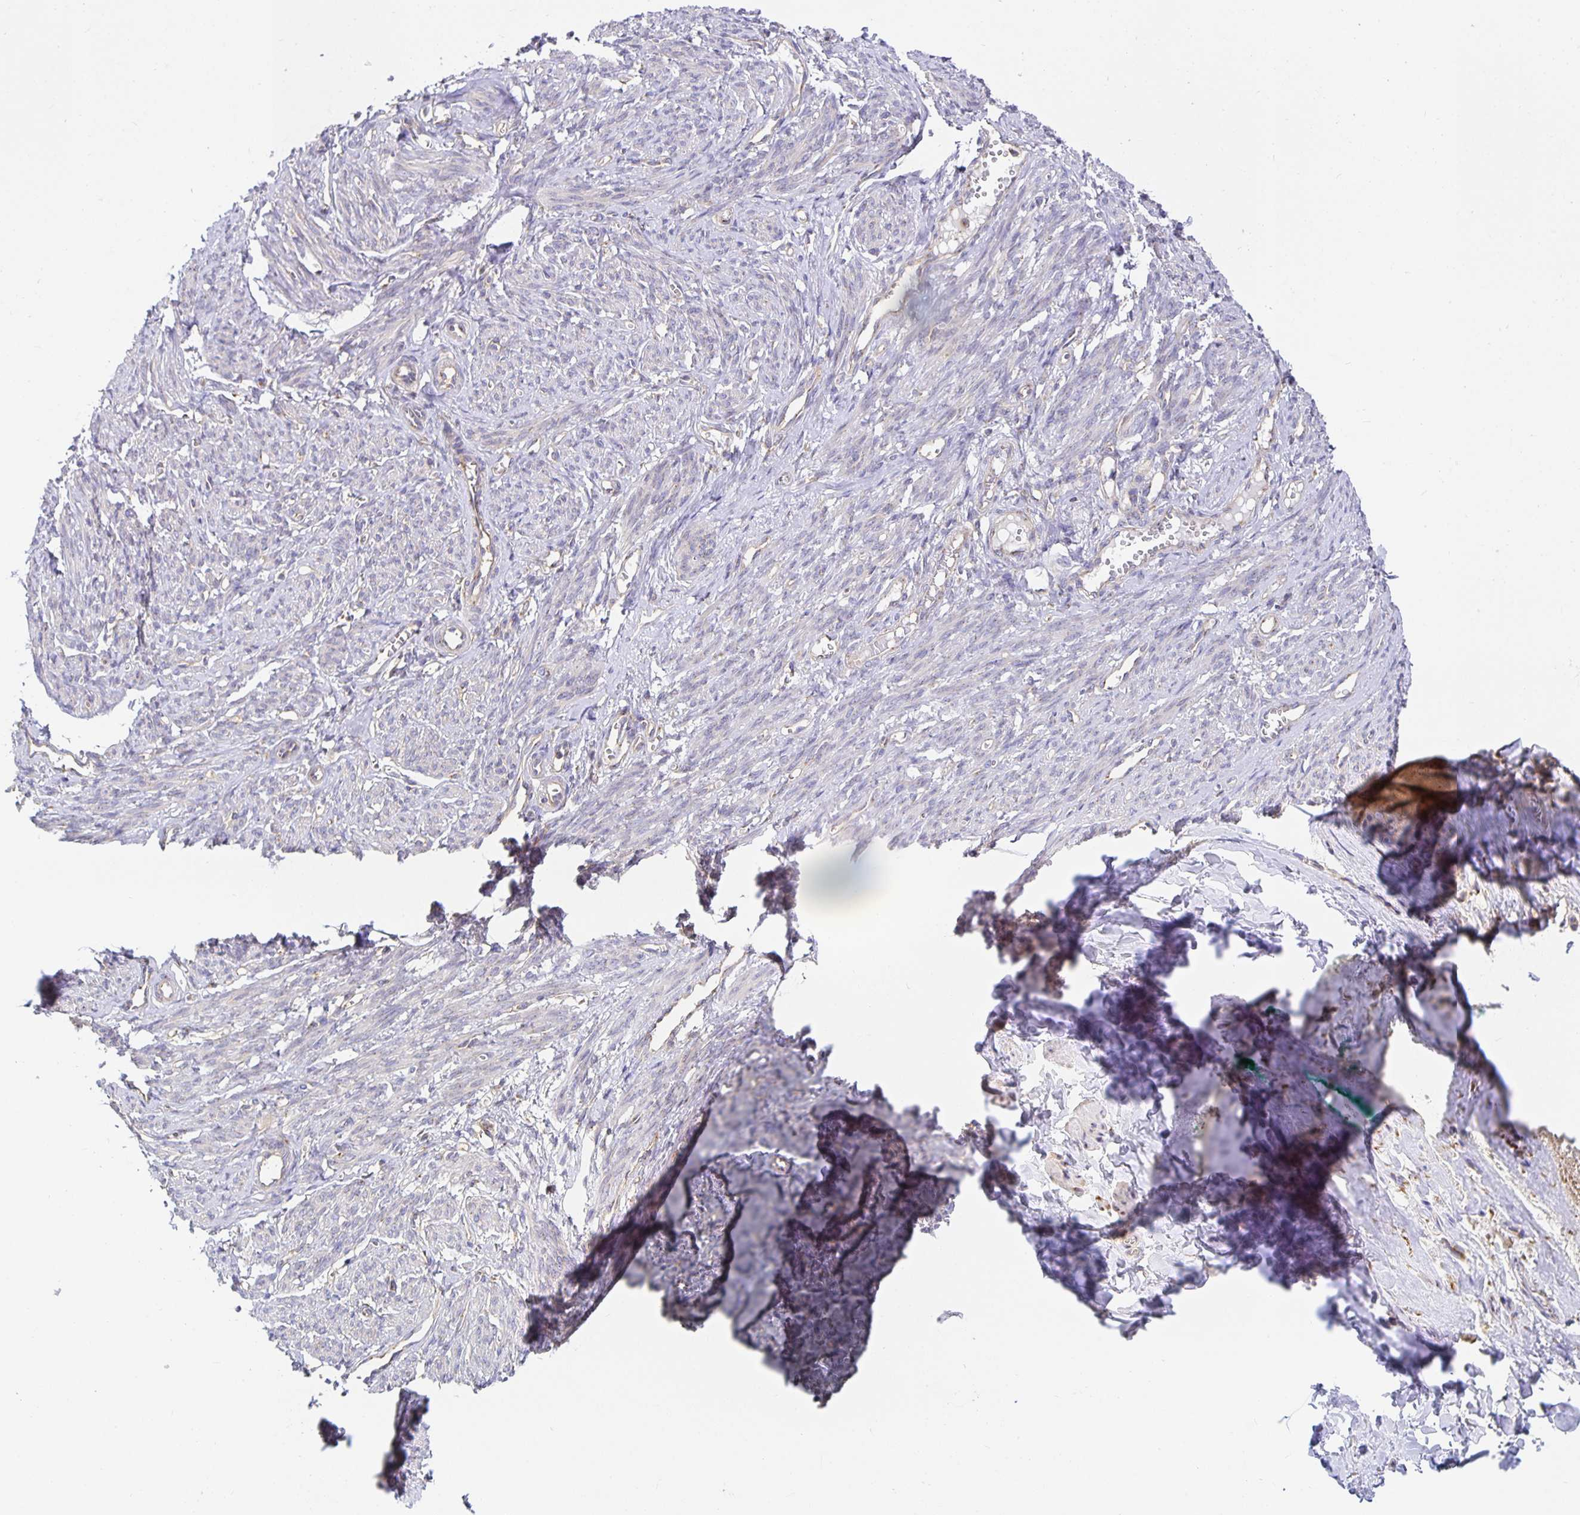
{"staining": {"intensity": "weak", "quantity": "<25%", "location": "cytoplasmic/membranous,nuclear"}, "tissue": "smooth muscle", "cell_type": "Smooth muscle cells", "image_type": "normal", "snomed": [{"axis": "morphology", "description": "Normal tissue, NOS"}, {"axis": "topography", "description": "Smooth muscle"}], "caption": "DAB (3,3'-diaminobenzidine) immunohistochemical staining of unremarkable human smooth muscle exhibits no significant expression in smooth muscle cells. The staining was performed using DAB to visualize the protein expression in brown, while the nuclei were stained in blue with hematoxylin (Magnification: 20x).", "gene": "USO1", "patient": {"sex": "female", "age": 65}}